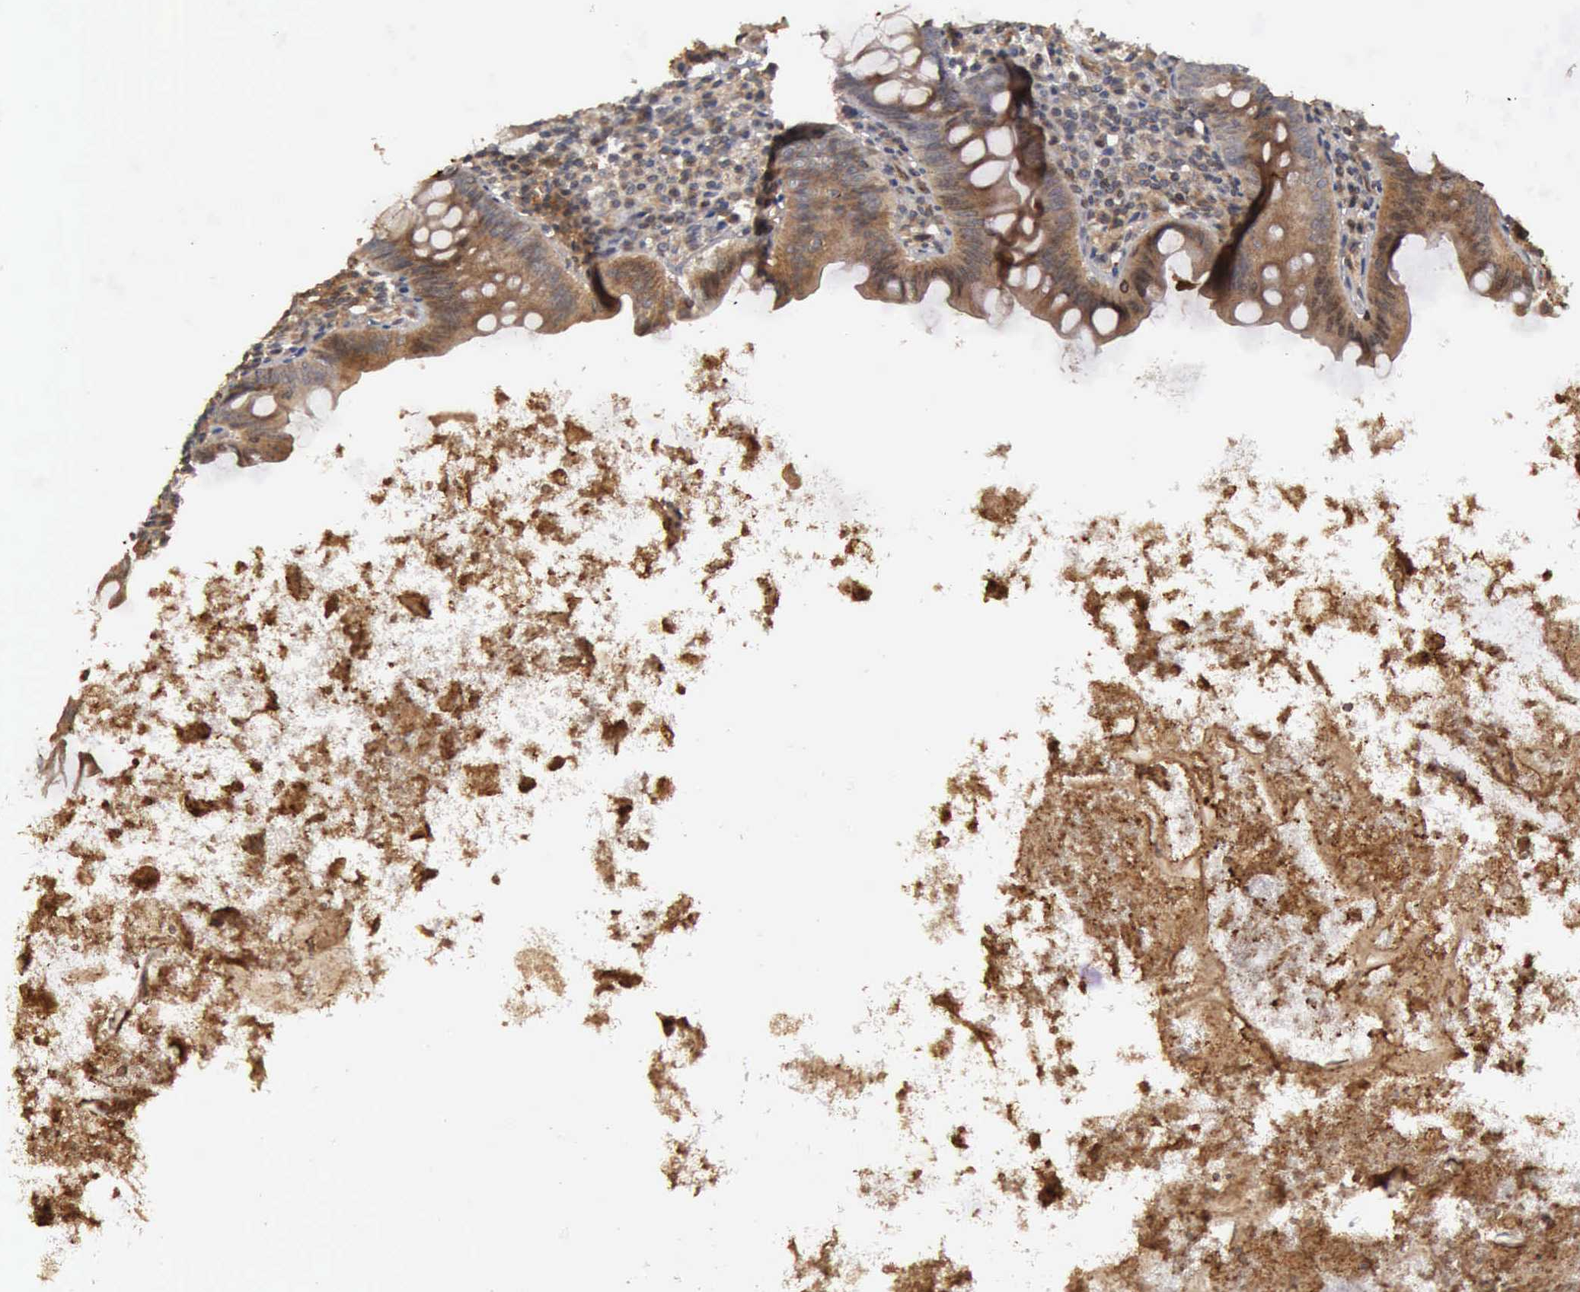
{"staining": {"intensity": "negative", "quantity": "none", "location": "none"}, "tissue": "appendix", "cell_type": "Glandular cells", "image_type": "normal", "snomed": [{"axis": "morphology", "description": "Normal tissue, NOS"}, {"axis": "topography", "description": "Appendix"}], "caption": "Photomicrograph shows no protein positivity in glandular cells of unremarkable appendix. The staining is performed using DAB brown chromogen with nuclei counter-stained in using hematoxylin.", "gene": "BMX", "patient": {"sex": "female", "age": 82}}